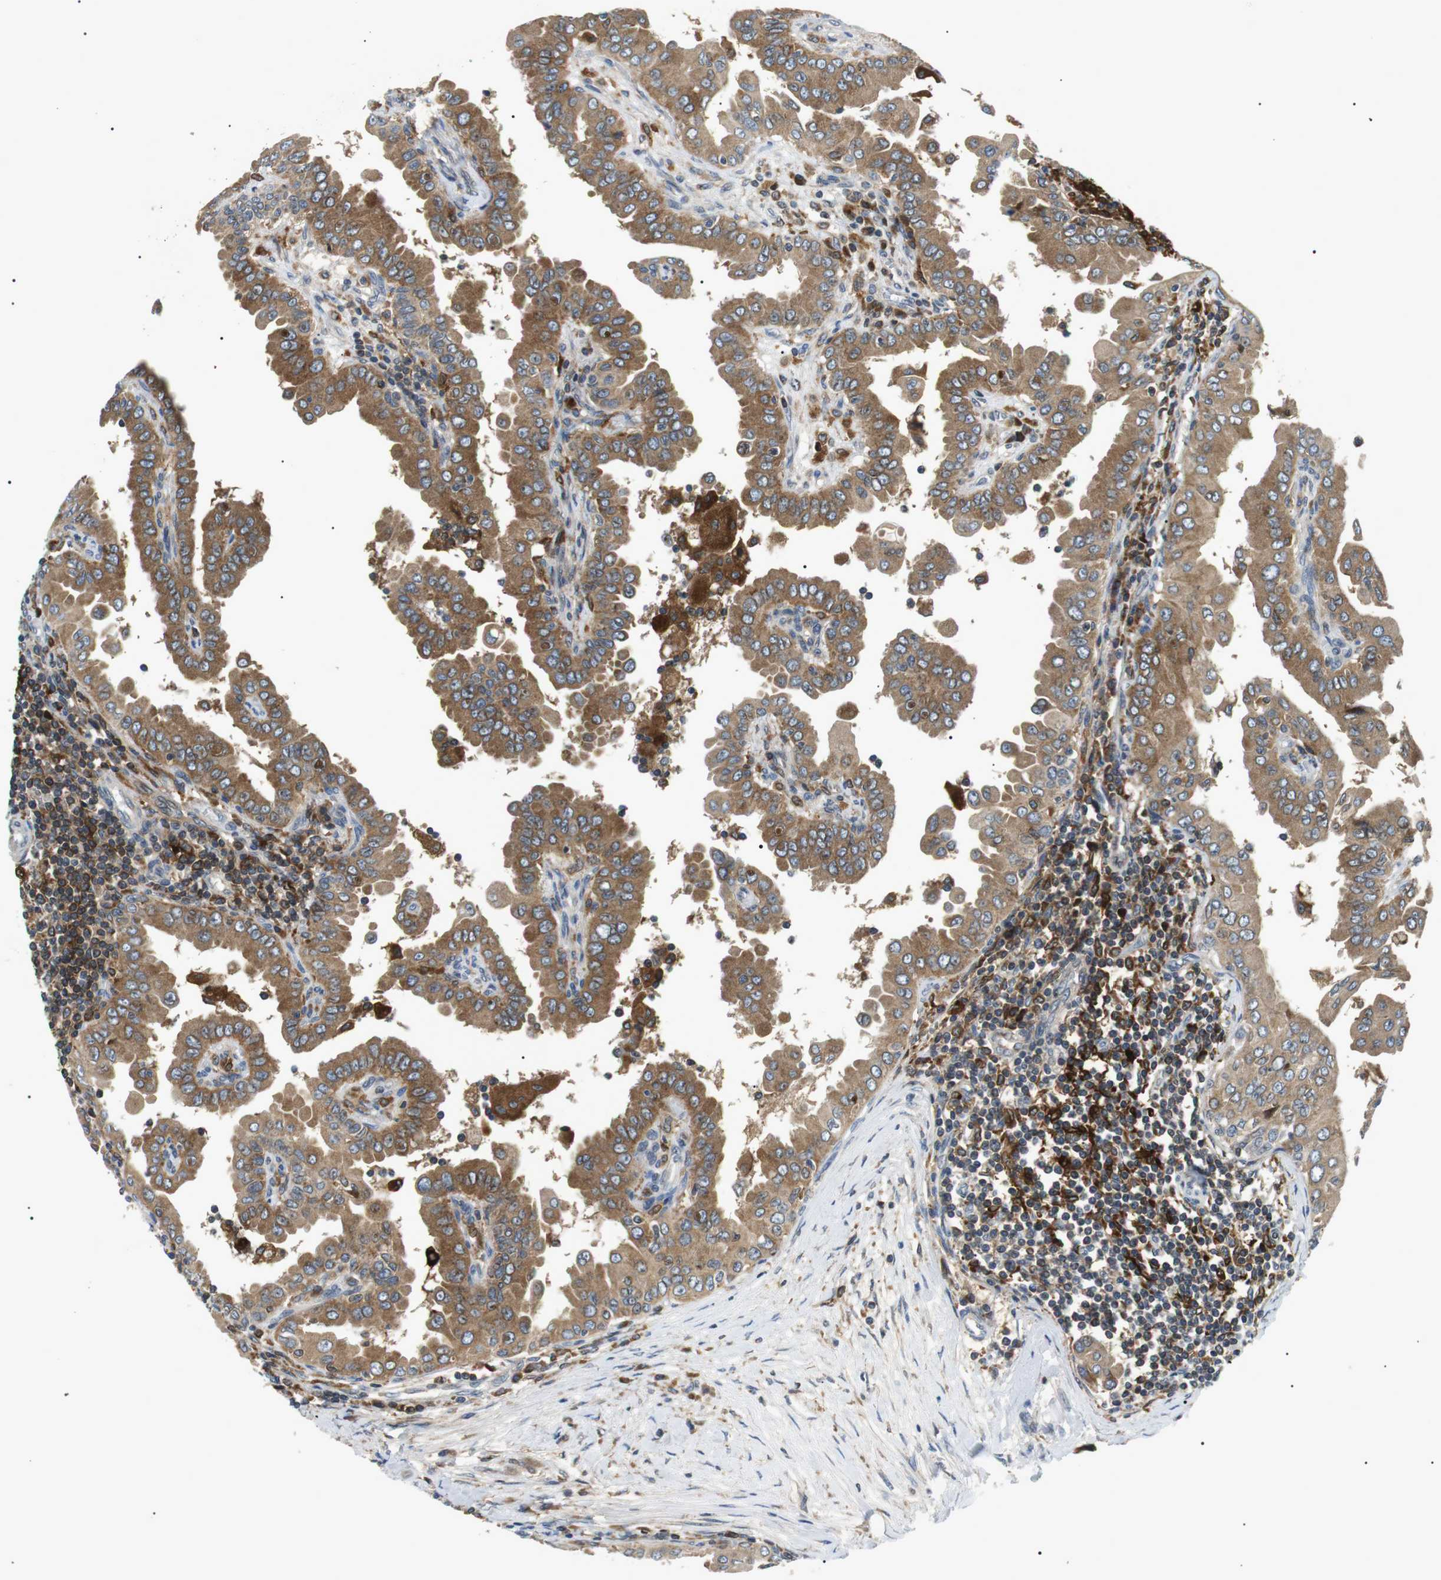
{"staining": {"intensity": "moderate", "quantity": ">75%", "location": "cytoplasmic/membranous"}, "tissue": "thyroid cancer", "cell_type": "Tumor cells", "image_type": "cancer", "snomed": [{"axis": "morphology", "description": "Papillary adenocarcinoma, NOS"}, {"axis": "topography", "description": "Thyroid gland"}], "caption": "Thyroid papillary adenocarcinoma tissue reveals moderate cytoplasmic/membranous expression in approximately >75% of tumor cells (Brightfield microscopy of DAB IHC at high magnification).", "gene": "RAB9A", "patient": {"sex": "male", "age": 33}}